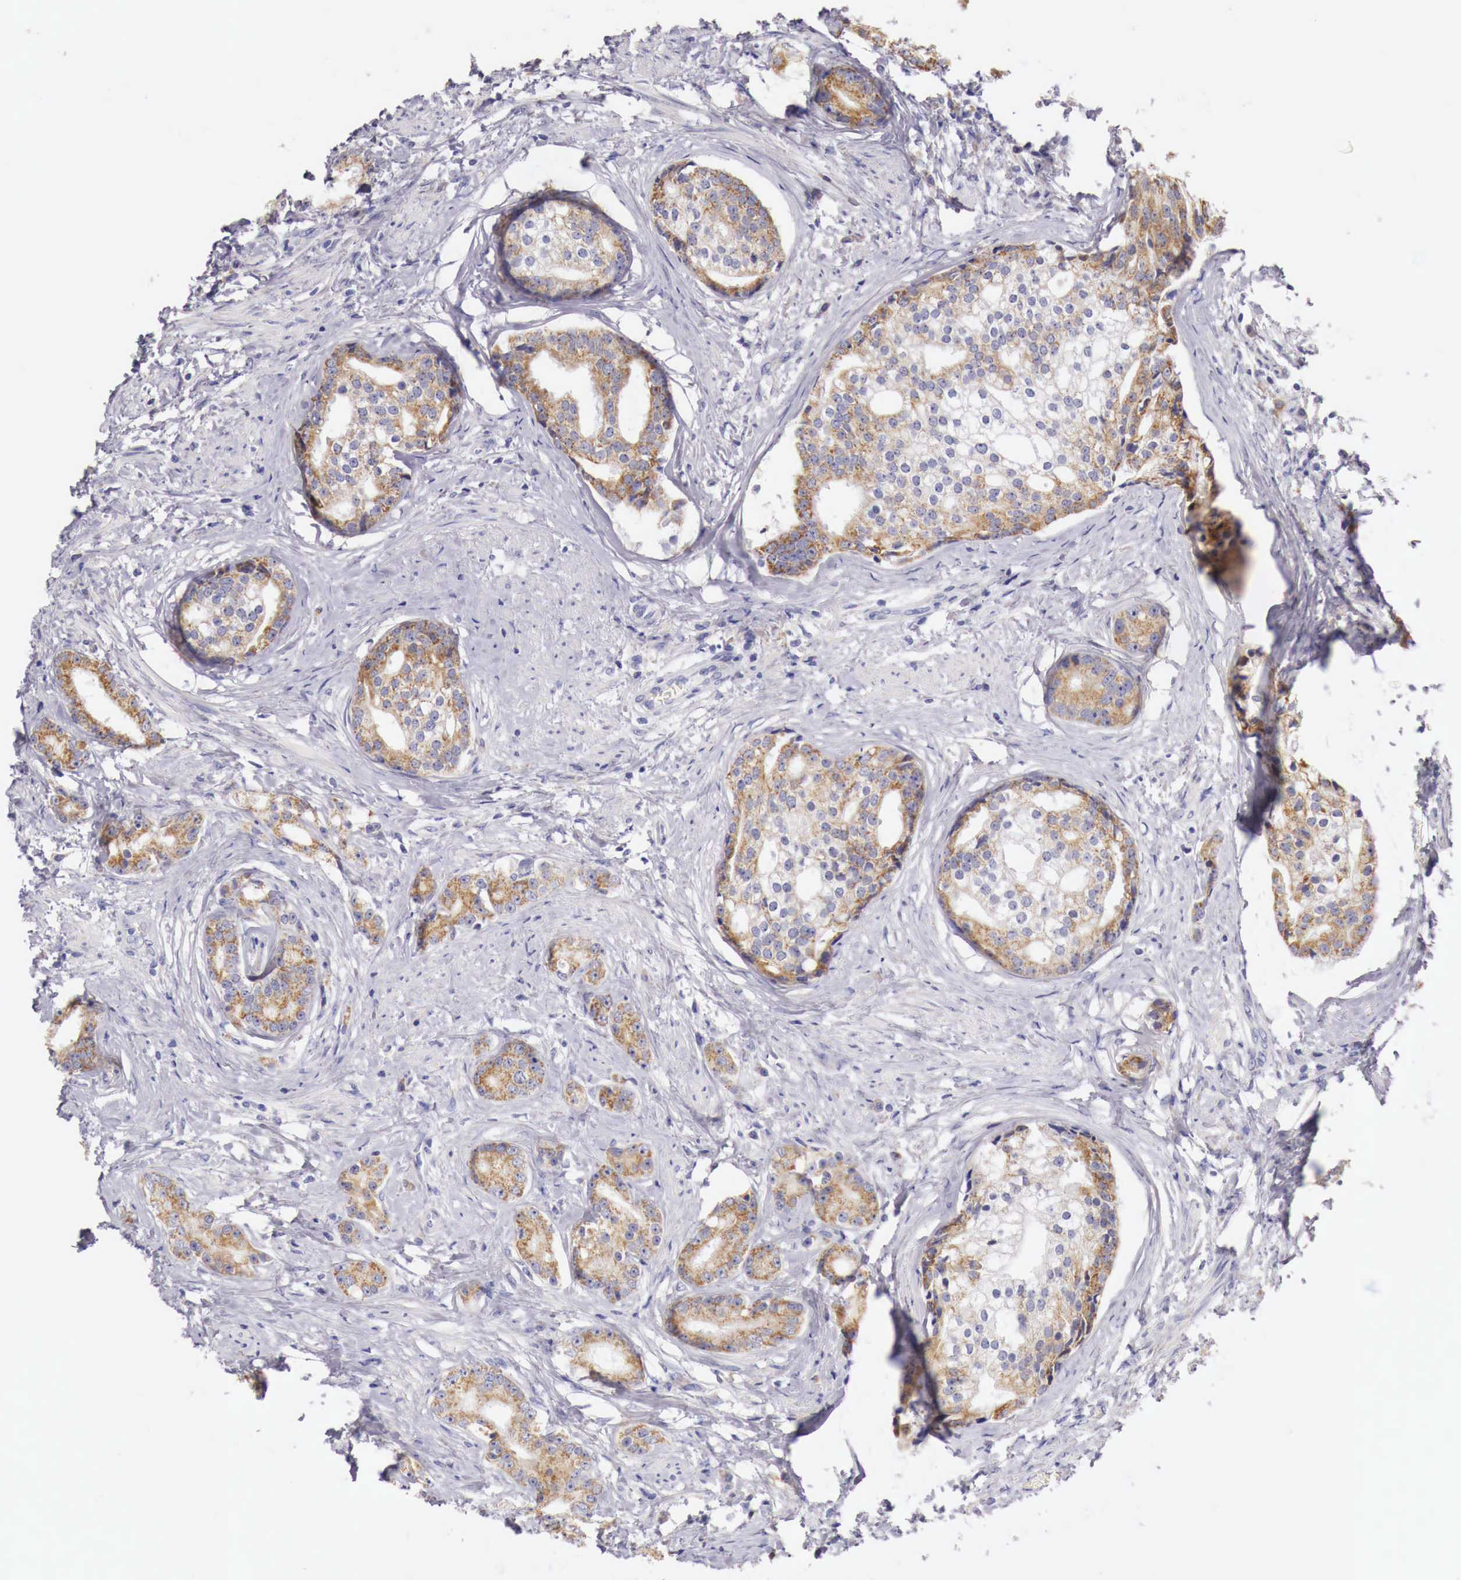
{"staining": {"intensity": "moderate", "quantity": ">75%", "location": "cytoplasmic/membranous"}, "tissue": "prostate cancer", "cell_type": "Tumor cells", "image_type": "cancer", "snomed": [{"axis": "morphology", "description": "Adenocarcinoma, Medium grade"}, {"axis": "topography", "description": "Prostate"}], "caption": "Immunohistochemical staining of human prostate adenocarcinoma (medium-grade) demonstrates moderate cytoplasmic/membranous protein staining in approximately >75% of tumor cells.", "gene": "NREP", "patient": {"sex": "male", "age": 59}}